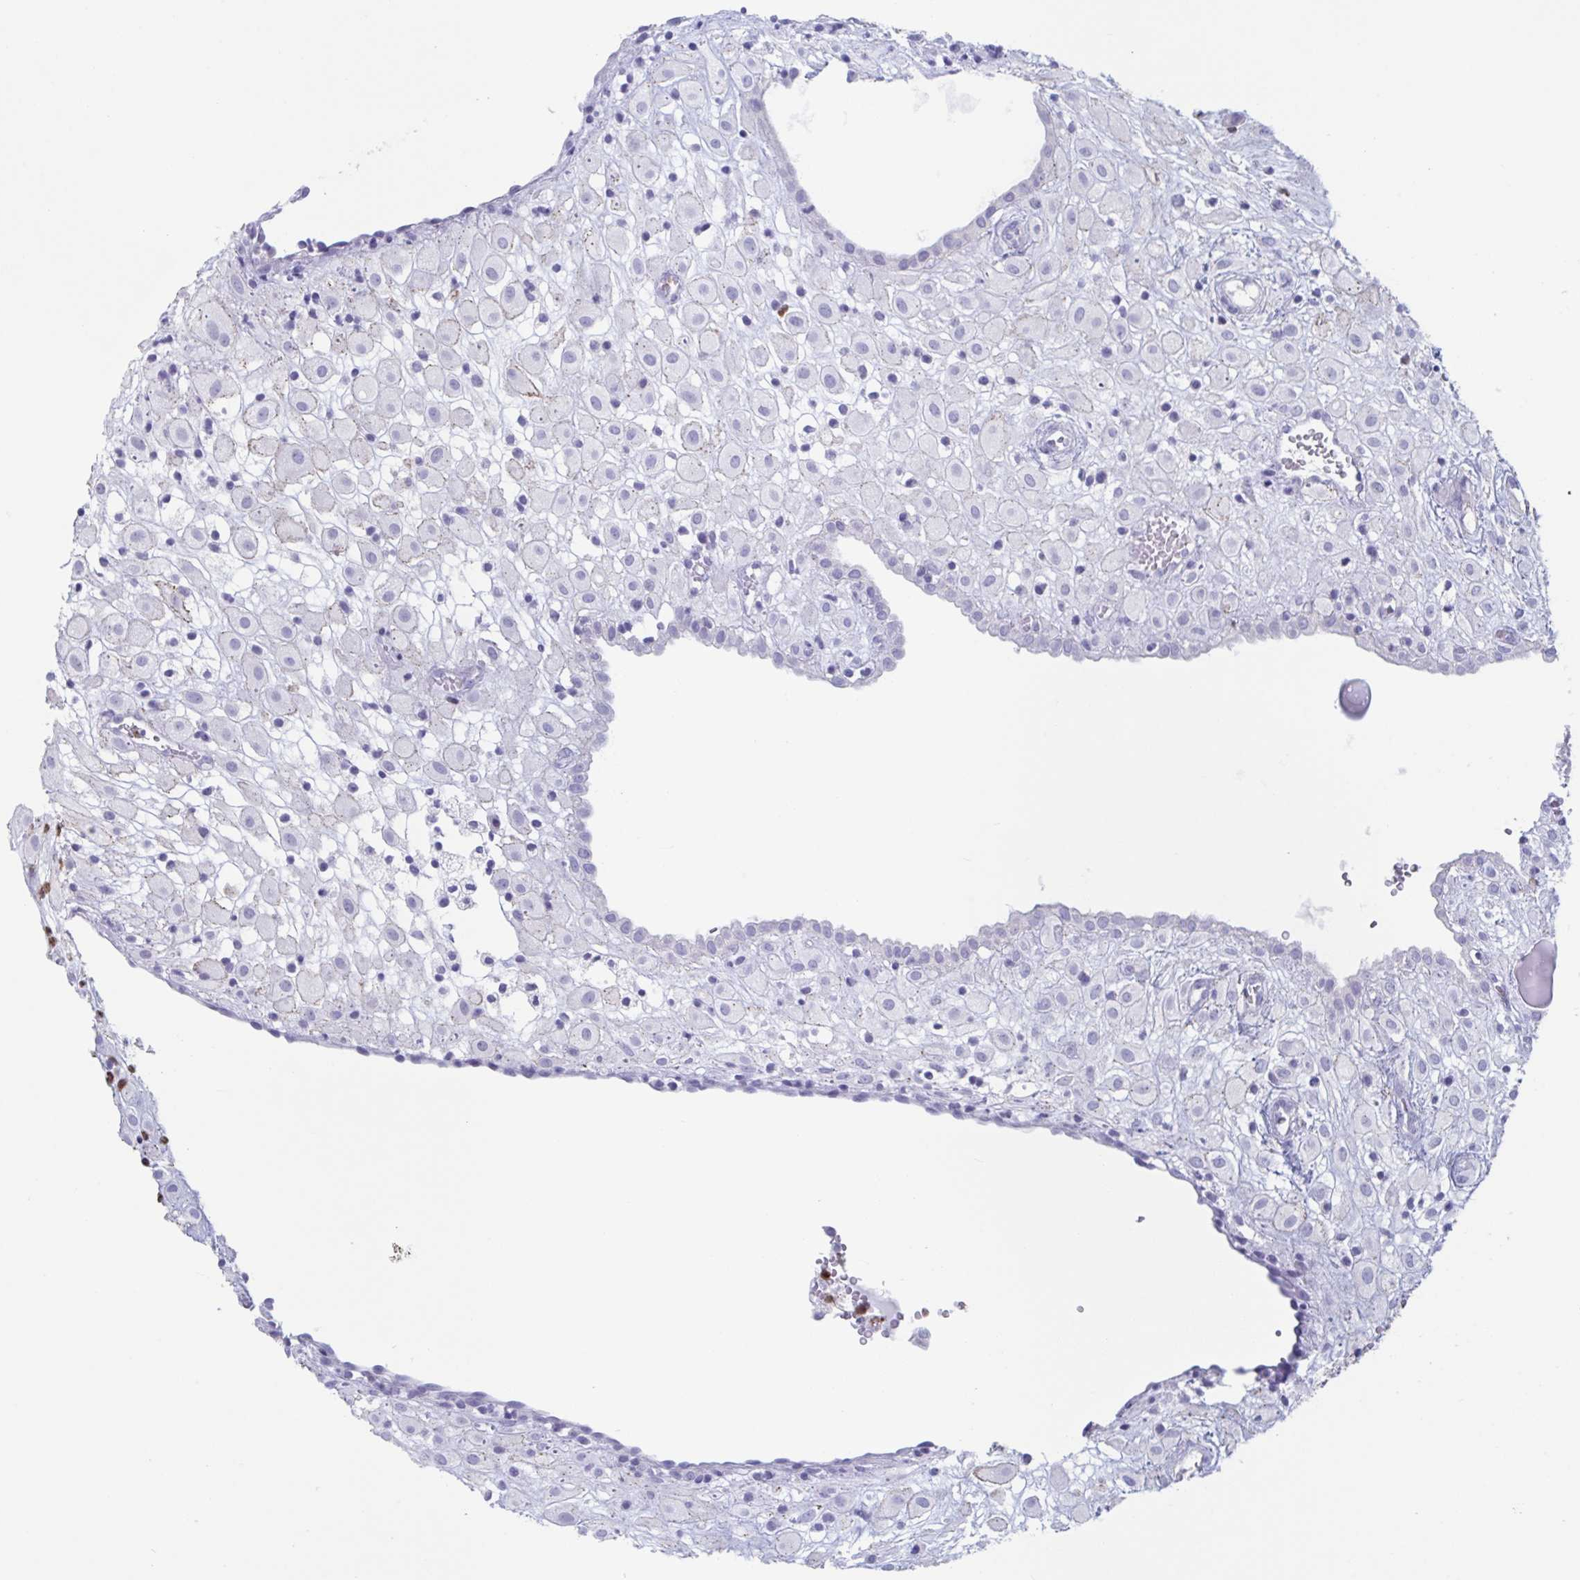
{"staining": {"intensity": "negative", "quantity": "none", "location": "none"}, "tissue": "placenta", "cell_type": "Decidual cells", "image_type": "normal", "snomed": [{"axis": "morphology", "description": "Normal tissue, NOS"}, {"axis": "topography", "description": "Placenta"}], "caption": "IHC histopathology image of unremarkable placenta: human placenta stained with DAB demonstrates no significant protein expression in decidual cells. (DAB immunohistochemistry, high magnification).", "gene": "CYP4F11", "patient": {"sex": "female", "age": 24}}